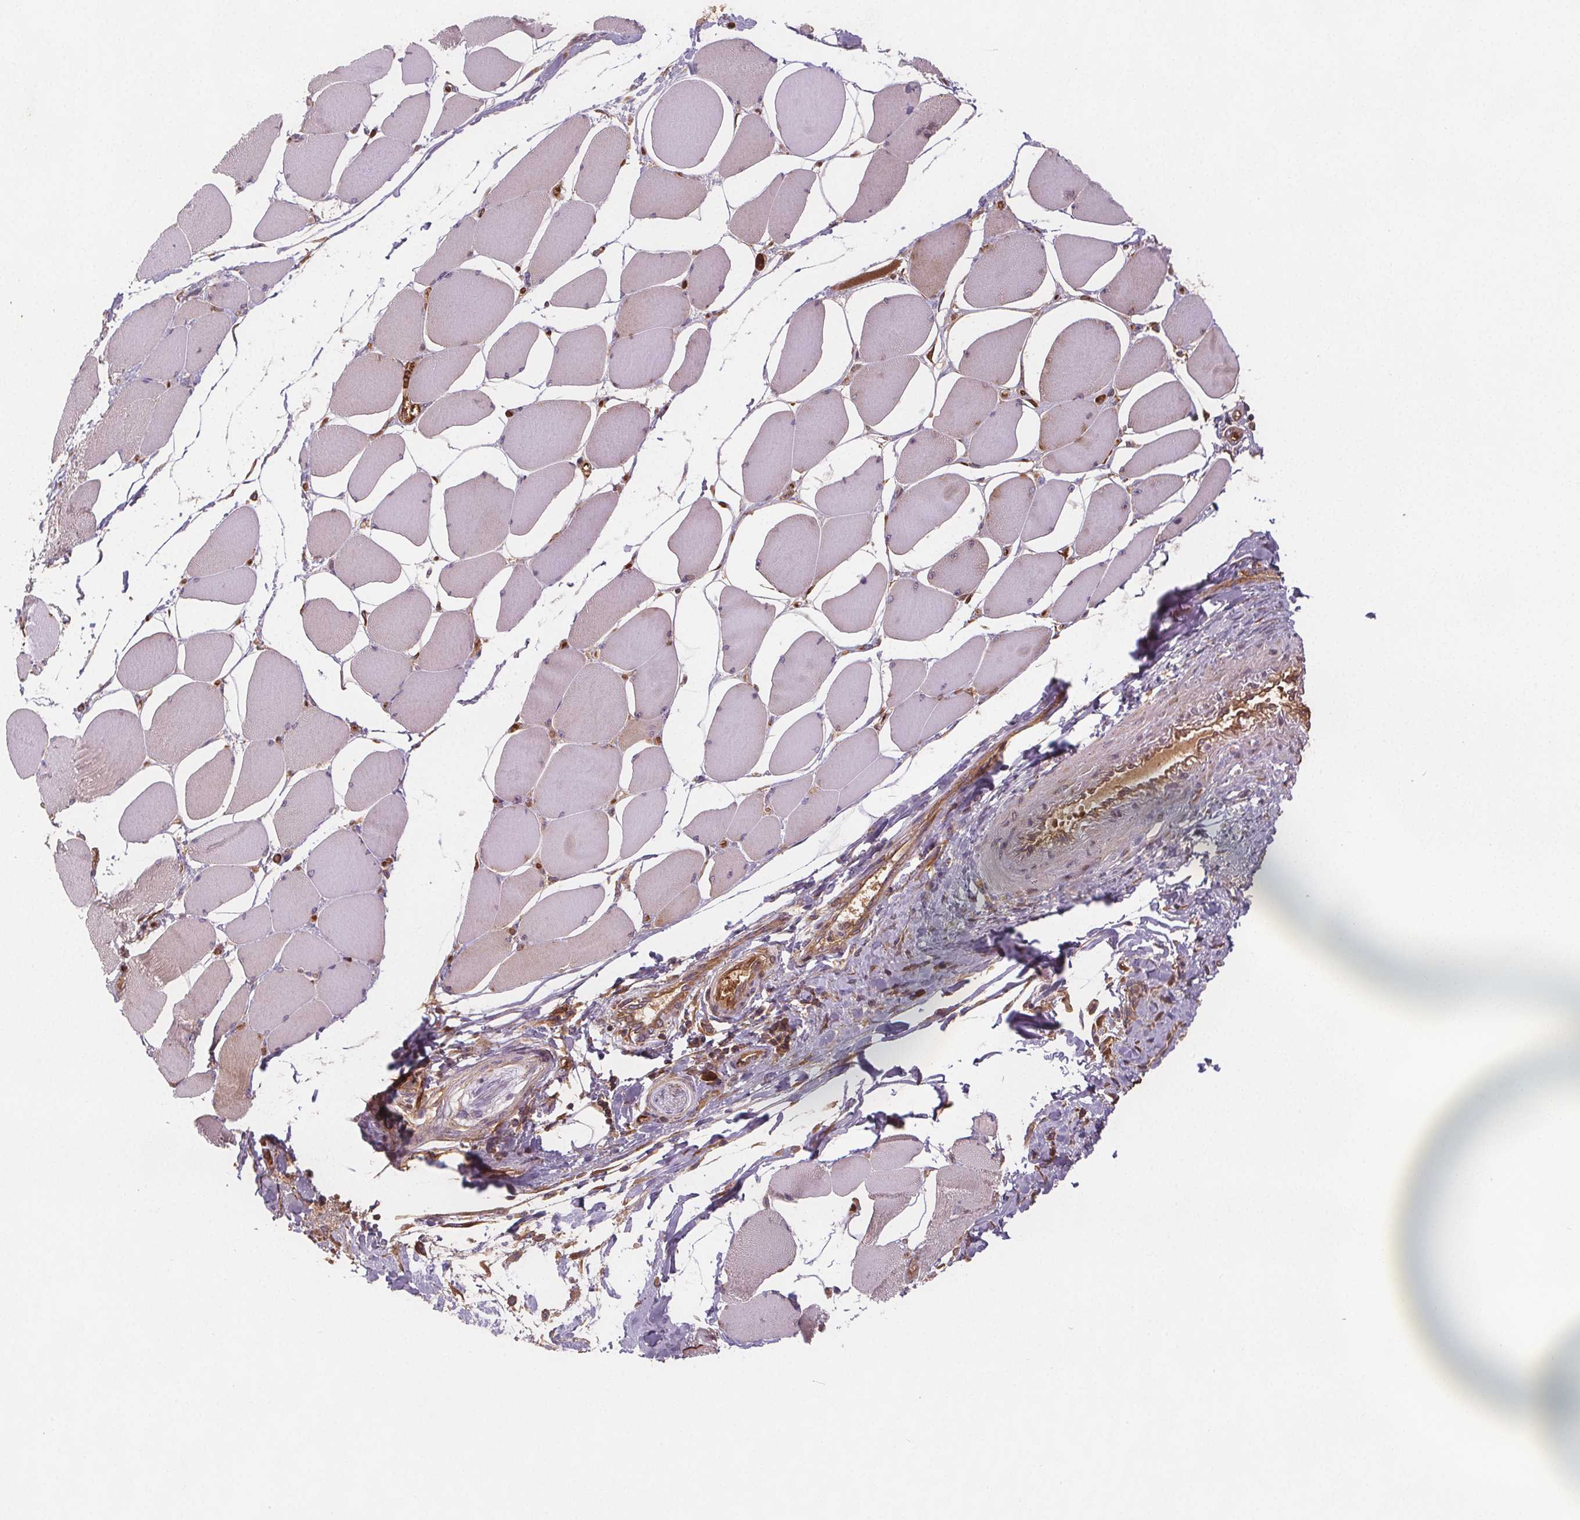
{"staining": {"intensity": "weak", "quantity": "<25%", "location": "cytoplasmic/membranous"}, "tissue": "skeletal muscle", "cell_type": "Myocytes", "image_type": "normal", "snomed": [{"axis": "morphology", "description": "Normal tissue, NOS"}, {"axis": "topography", "description": "Skeletal muscle"}], "caption": "Immunohistochemistry (IHC) photomicrograph of benign skeletal muscle stained for a protein (brown), which demonstrates no staining in myocytes. (DAB immunohistochemistry, high magnification).", "gene": "EIF3D", "patient": {"sex": "female", "age": 75}}